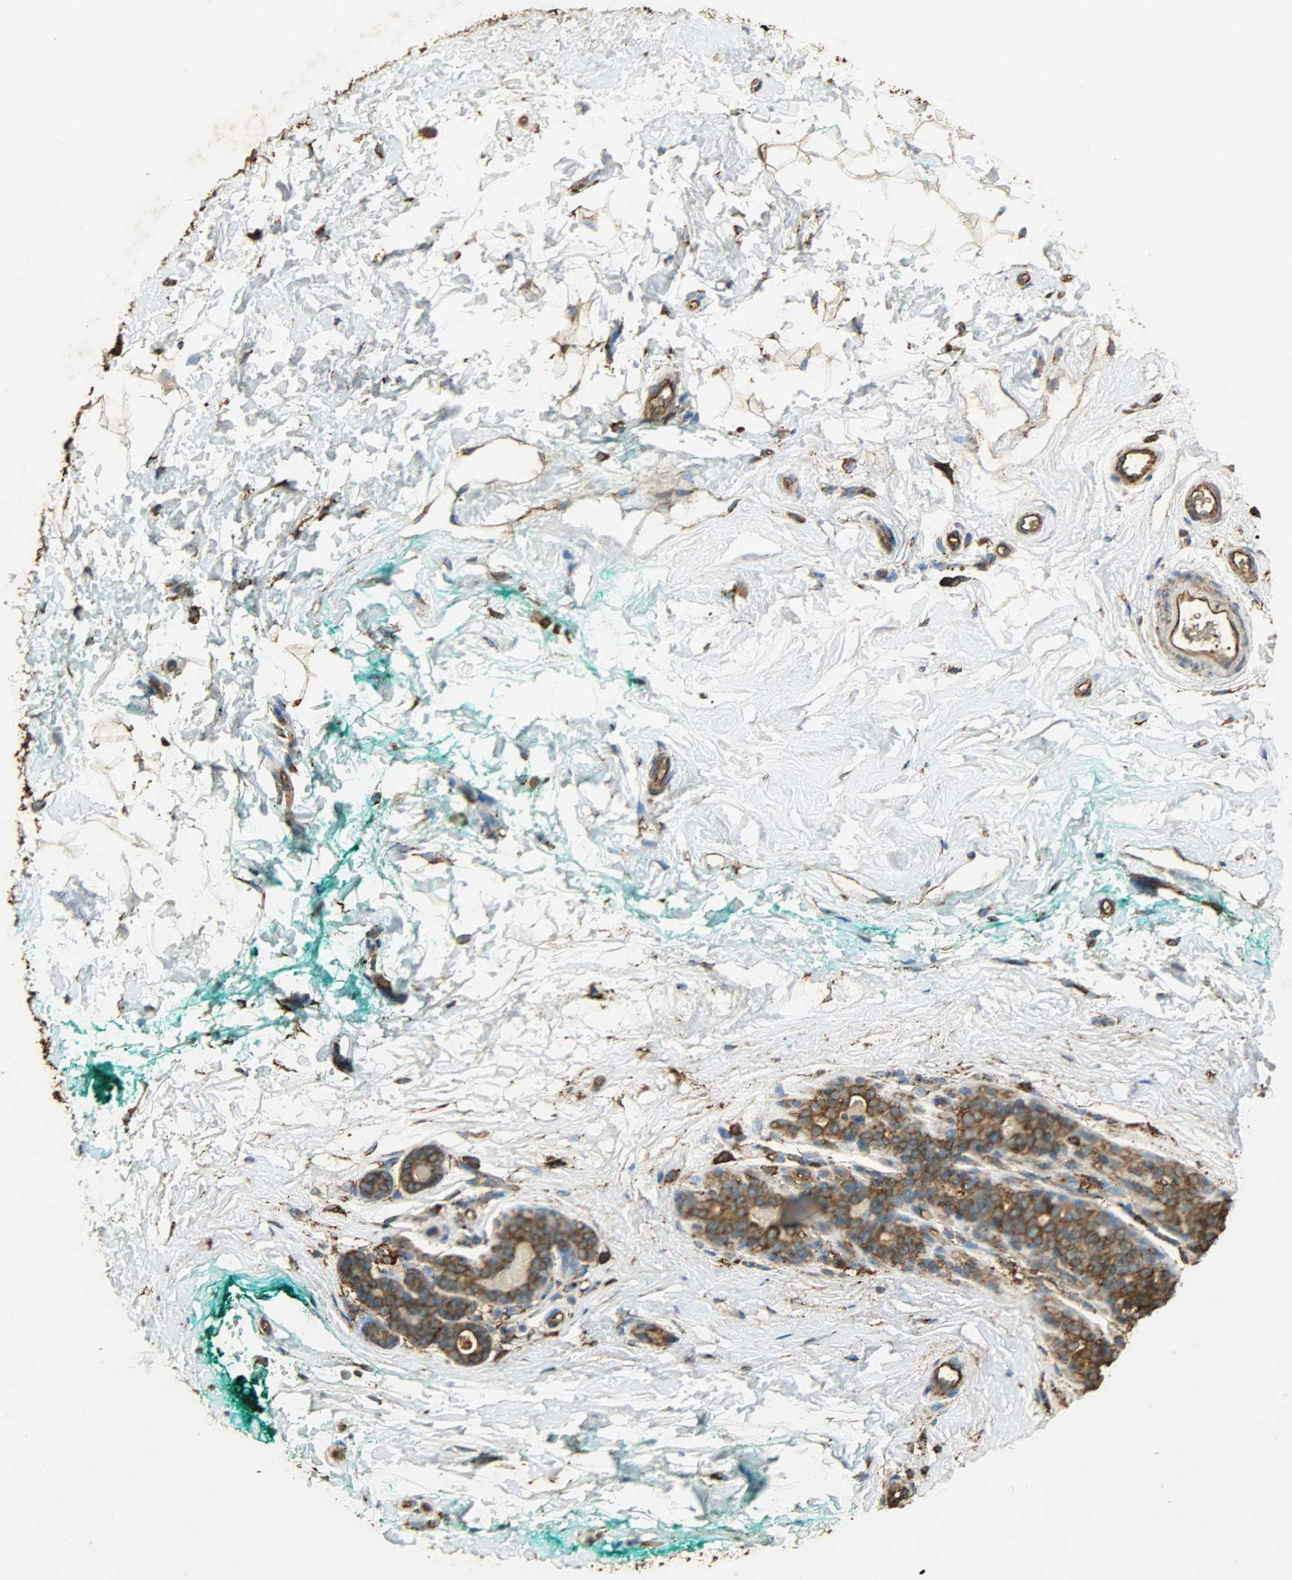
{"staining": {"intensity": "weak", "quantity": "<25%", "location": "cytoplasmic/membranous"}, "tissue": "breast", "cell_type": "Adipocytes", "image_type": "normal", "snomed": [{"axis": "morphology", "description": "Normal tissue, NOS"}, {"axis": "topography", "description": "Breast"}], "caption": "DAB immunohistochemical staining of benign breast displays no significant staining in adipocytes. The staining is performed using DAB brown chromogen with nuclei counter-stained in using hematoxylin.", "gene": "HSP90B1", "patient": {"sex": "female", "age": 52}}